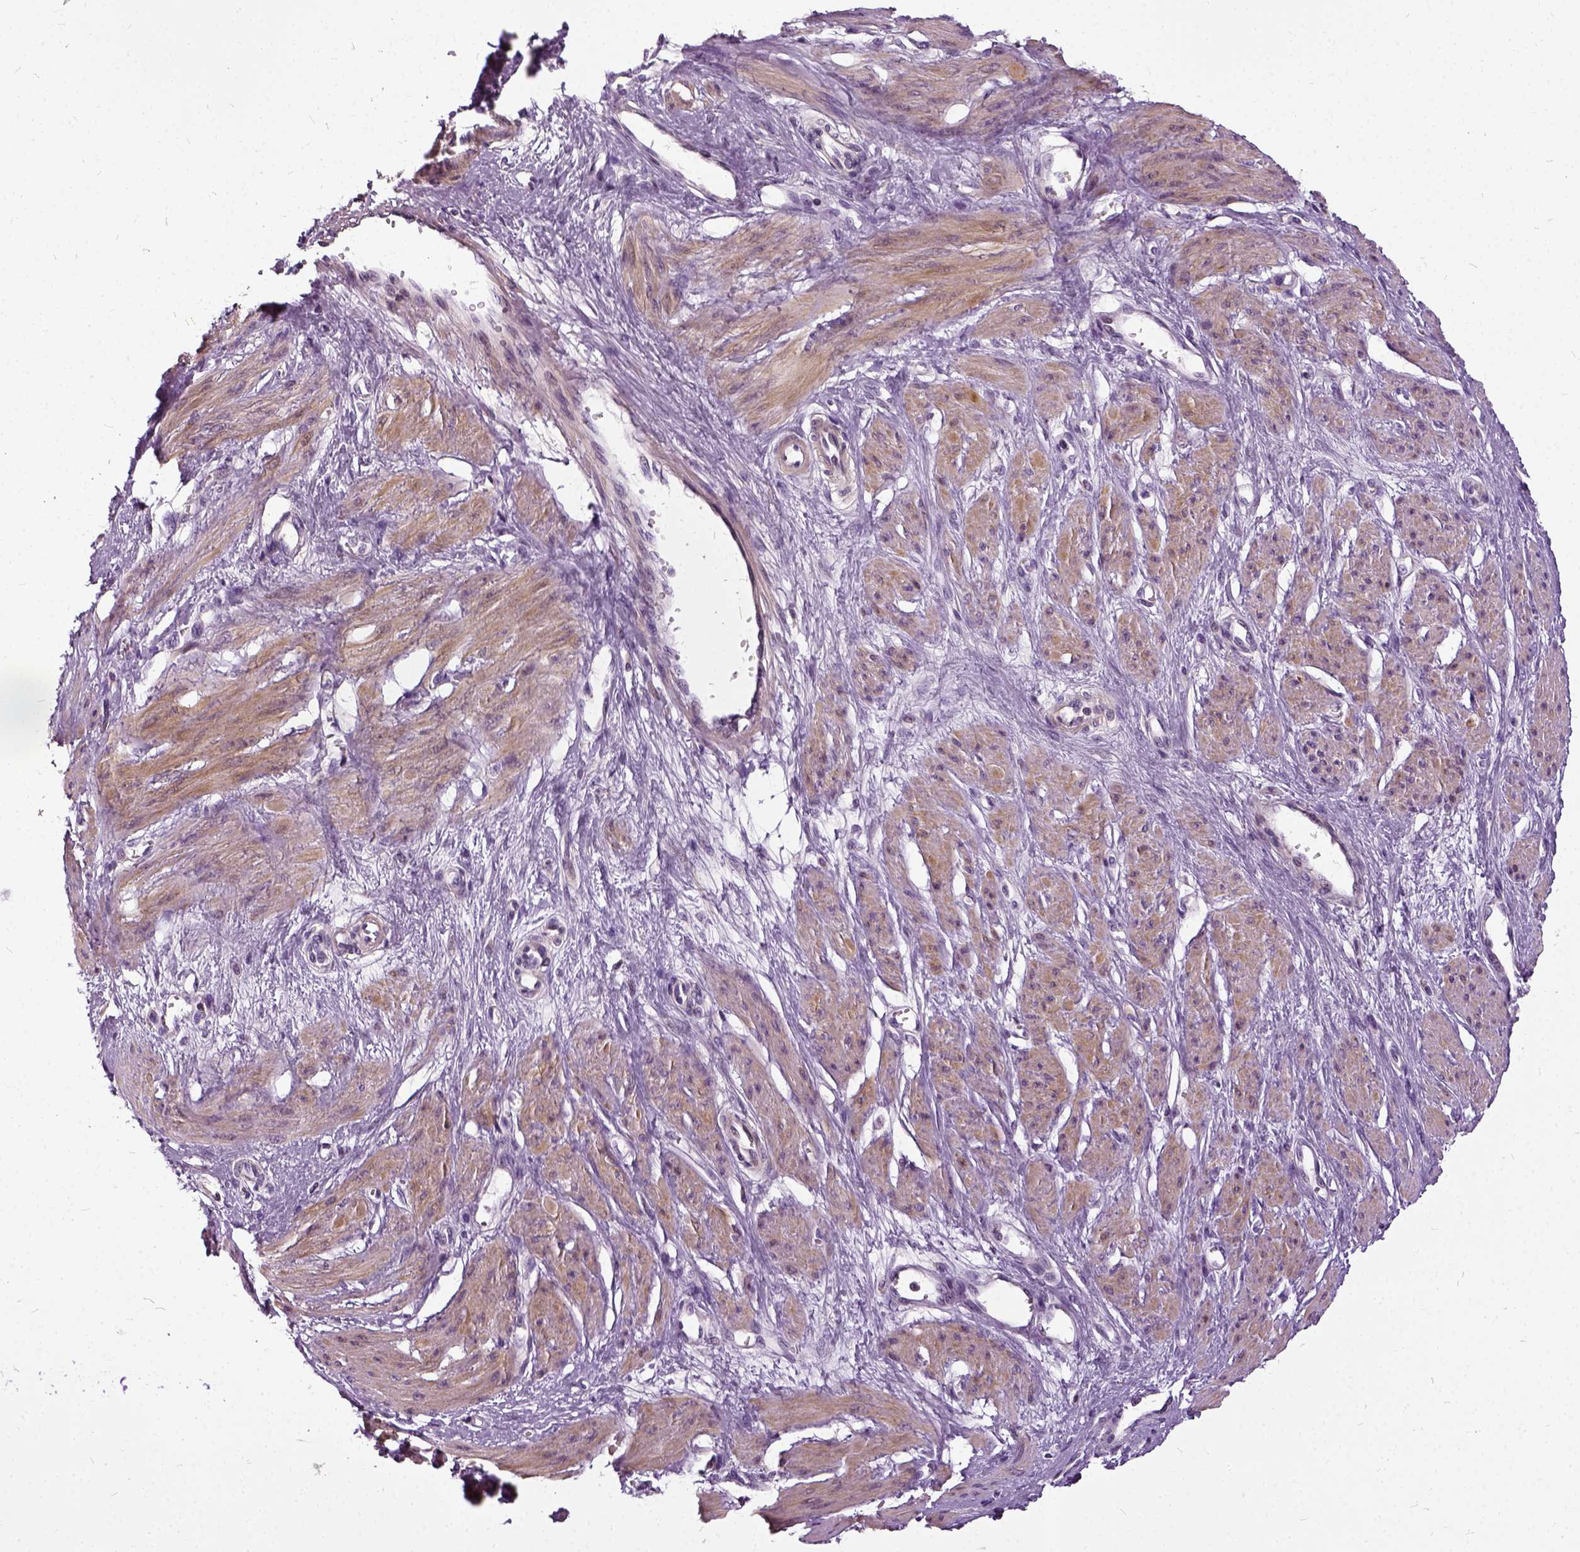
{"staining": {"intensity": "weak", "quantity": "25%-75%", "location": "cytoplasmic/membranous"}, "tissue": "smooth muscle", "cell_type": "Smooth muscle cells", "image_type": "normal", "snomed": [{"axis": "morphology", "description": "Normal tissue, NOS"}, {"axis": "topography", "description": "Smooth muscle"}, {"axis": "topography", "description": "Uterus"}], "caption": "Protein positivity by immunohistochemistry reveals weak cytoplasmic/membranous staining in approximately 25%-75% of smooth muscle cells in benign smooth muscle.", "gene": "ILRUN", "patient": {"sex": "female", "age": 39}}